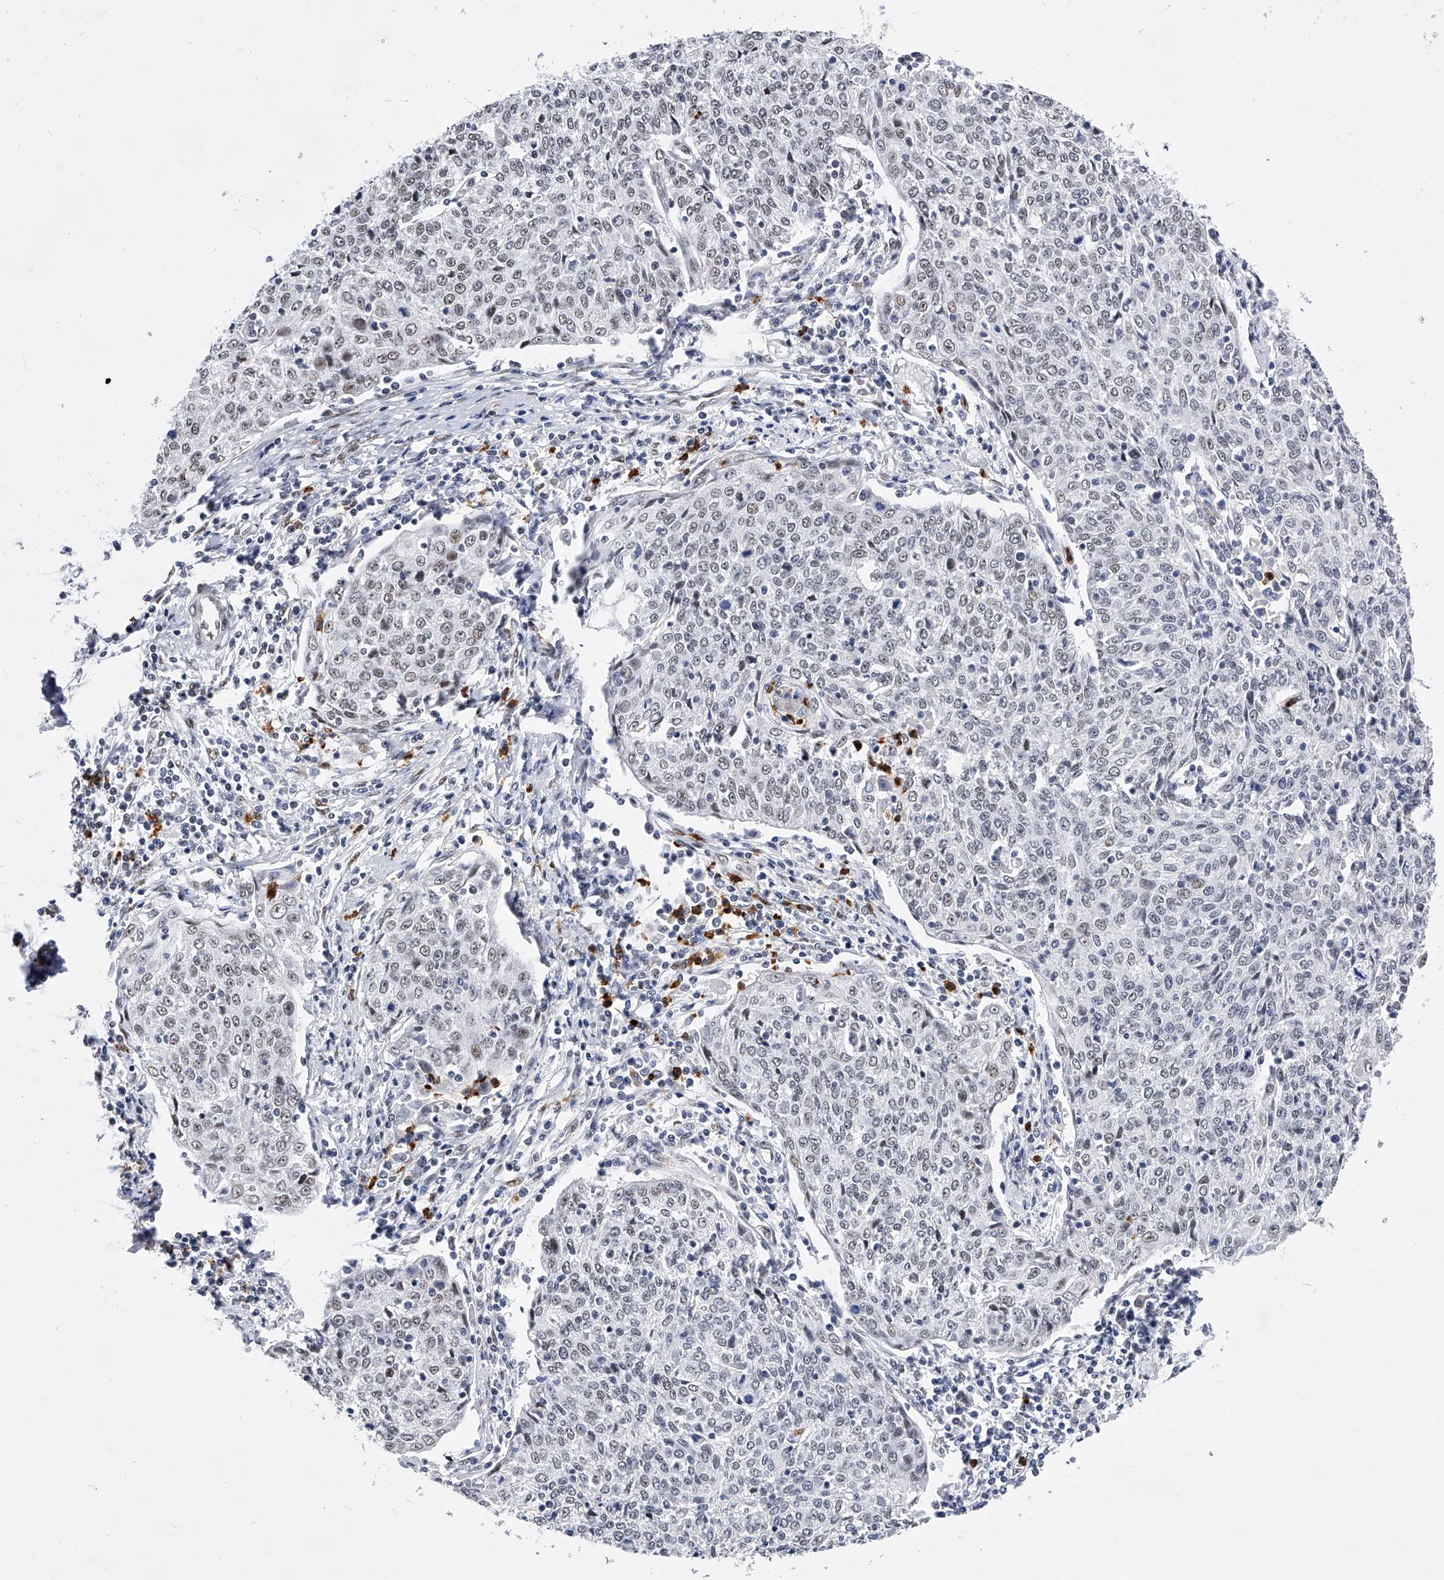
{"staining": {"intensity": "weak", "quantity": "25%-75%", "location": "nuclear"}, "tissue": "cervical cancer", "cell_type": "Tumor cells", "image_type": "cancer", "snomed": [{"axis": "morphology", "description": "Squamous cell carcinoma, NOS"}, {"axis": "topography", "description": "Cervix"}], "caption": "Immunohistochemical staining of human squamous cell carcinoma (cervical) demonstrates low levels of weak nuclear positivity in approximately 25%-75% of tumor cells.", "gene": "TESK2", "patient": {"sex": "female", "age": 48}}